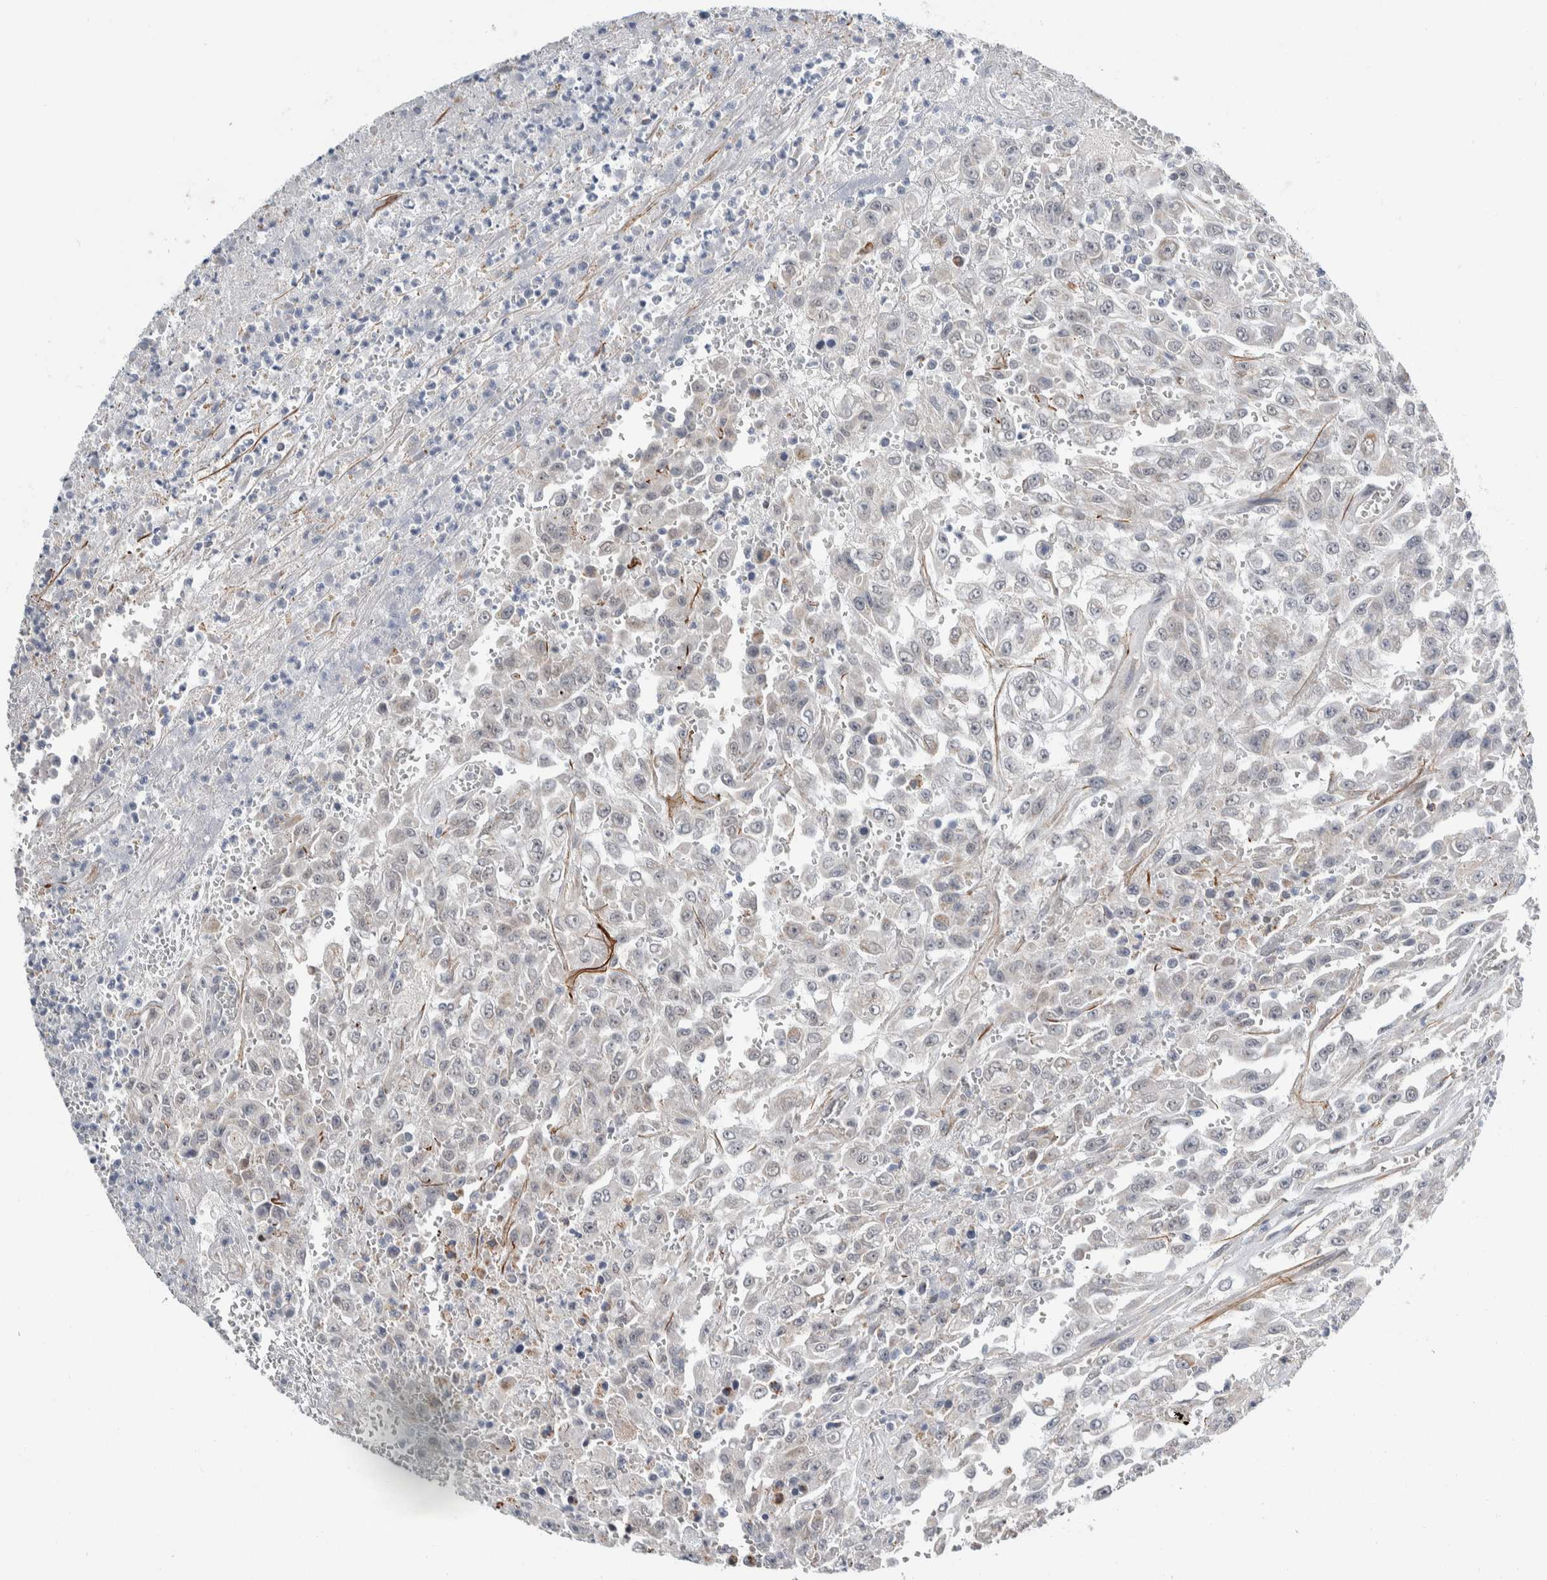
{"staining": {"intensity": "negative", "quantity": "none", "location": "none"}, "tissue": "urothelial cancer", "cell_type": "Tumor cells", "image_type": "cancer", "snomed": [{"axis": "morphology", "description": "Urothelial carcinoma, High grade"}, {"axis": "topography", "description": "Urinary bladder"}], "caption": "Human urothelial carcinoma (high-grade) stained for a protein using immunohistochemistry exhibits no staining in tumor cells.", "gene": "SHPK", "patient": {"sex": "male", "age": 46}}